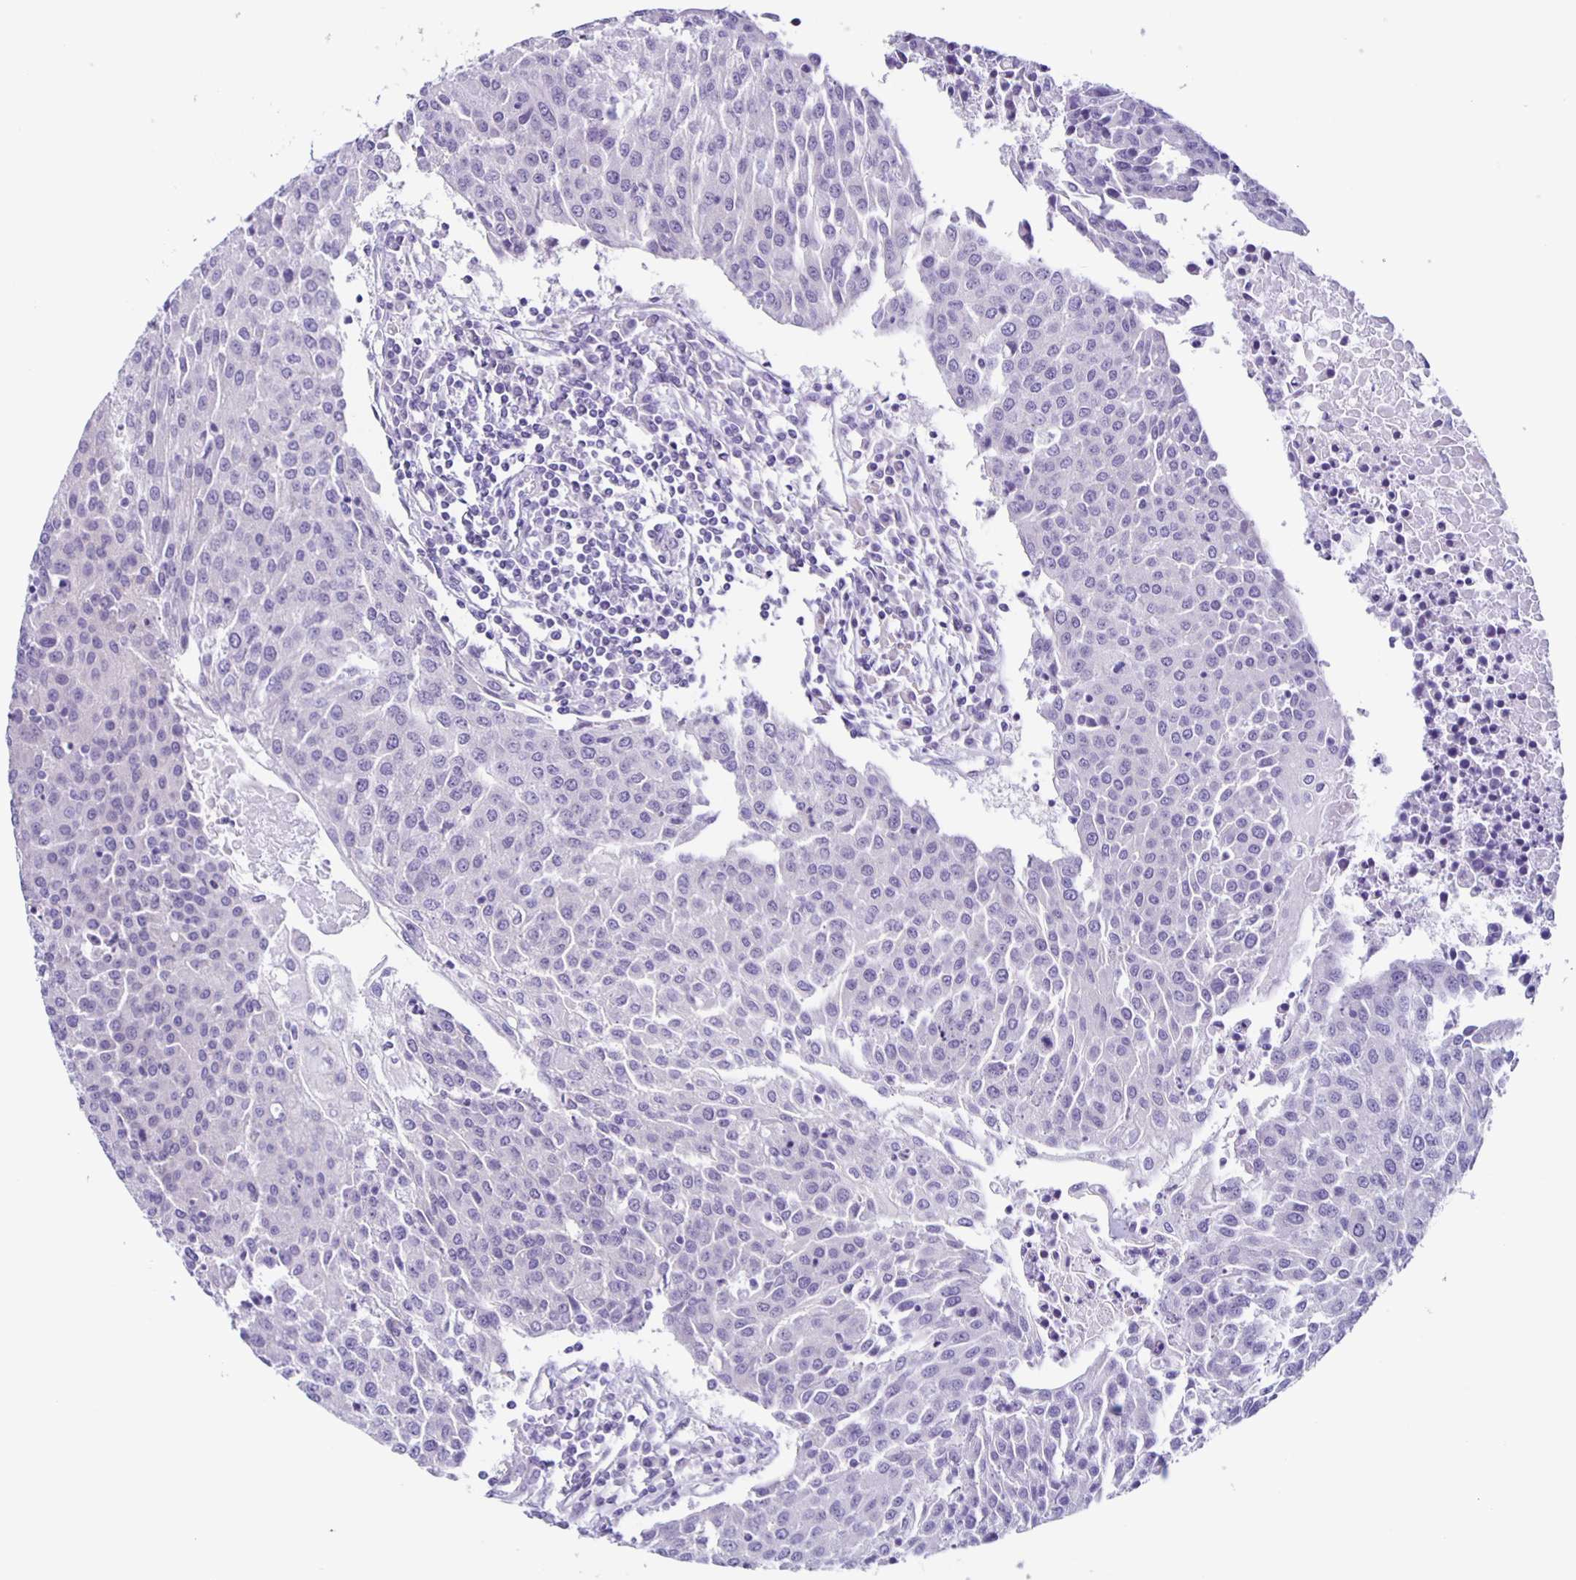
{"staining": {"intensity": "negative", "quantity": "none", "location": "none"}, "tissue": "urothelial cancer", "cell_type": "Tumor cells", "image_type": "cancer", "snomed": [{"axis": "morphology", "description": "Urothelial carcinoma, High grade"}, {"axis": "topography", "description": "Urinary bladder"}], "caption": "Urothelial cancer stained for a protein using immunohistochemistry exhibits no staining tumor cells.", "gene": "SLC12A3", "patient": {"sex": "female", "age": 85}}